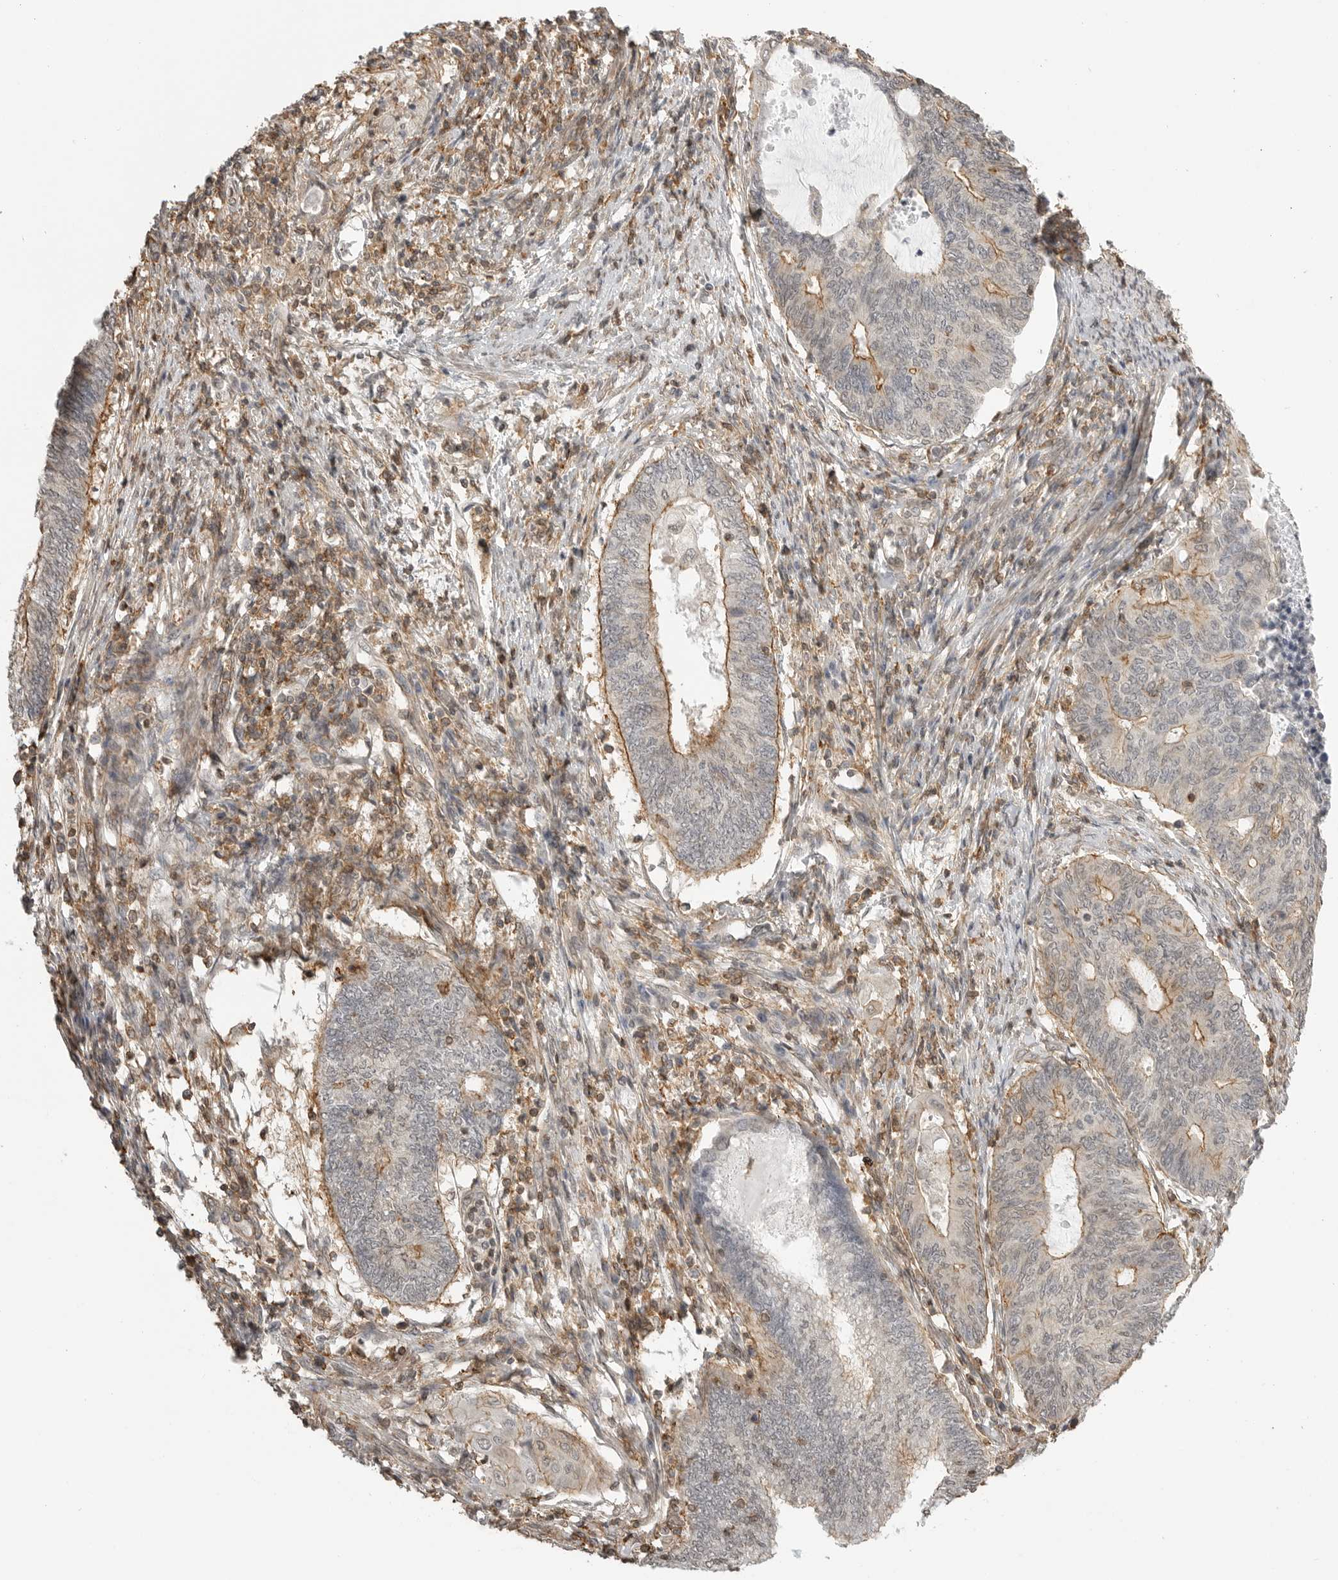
{"staining": {"intensity": "moderate", "quantity": "<25%", "location": "cytoplasmic/membranous"}, "tissue": "endometrial cancer", "cell_type": "Tumor cells", "image_type": "cancer", "snomed": [{"axis": "morphology", "description": "Adenocarcinoma, NOS"}, {"axis": "topography", "description": "Uterus"}, {"axis": "topography", "description": "Endometrium"}], "caption": "Human endometrial adenocarcinoma stained with a brown dye displays moderate cytoplasmic/membranous positive expression in about <25% of tumor cells.", "gene": "GPC2", "patient": {"sex": "female", "age": 70}}